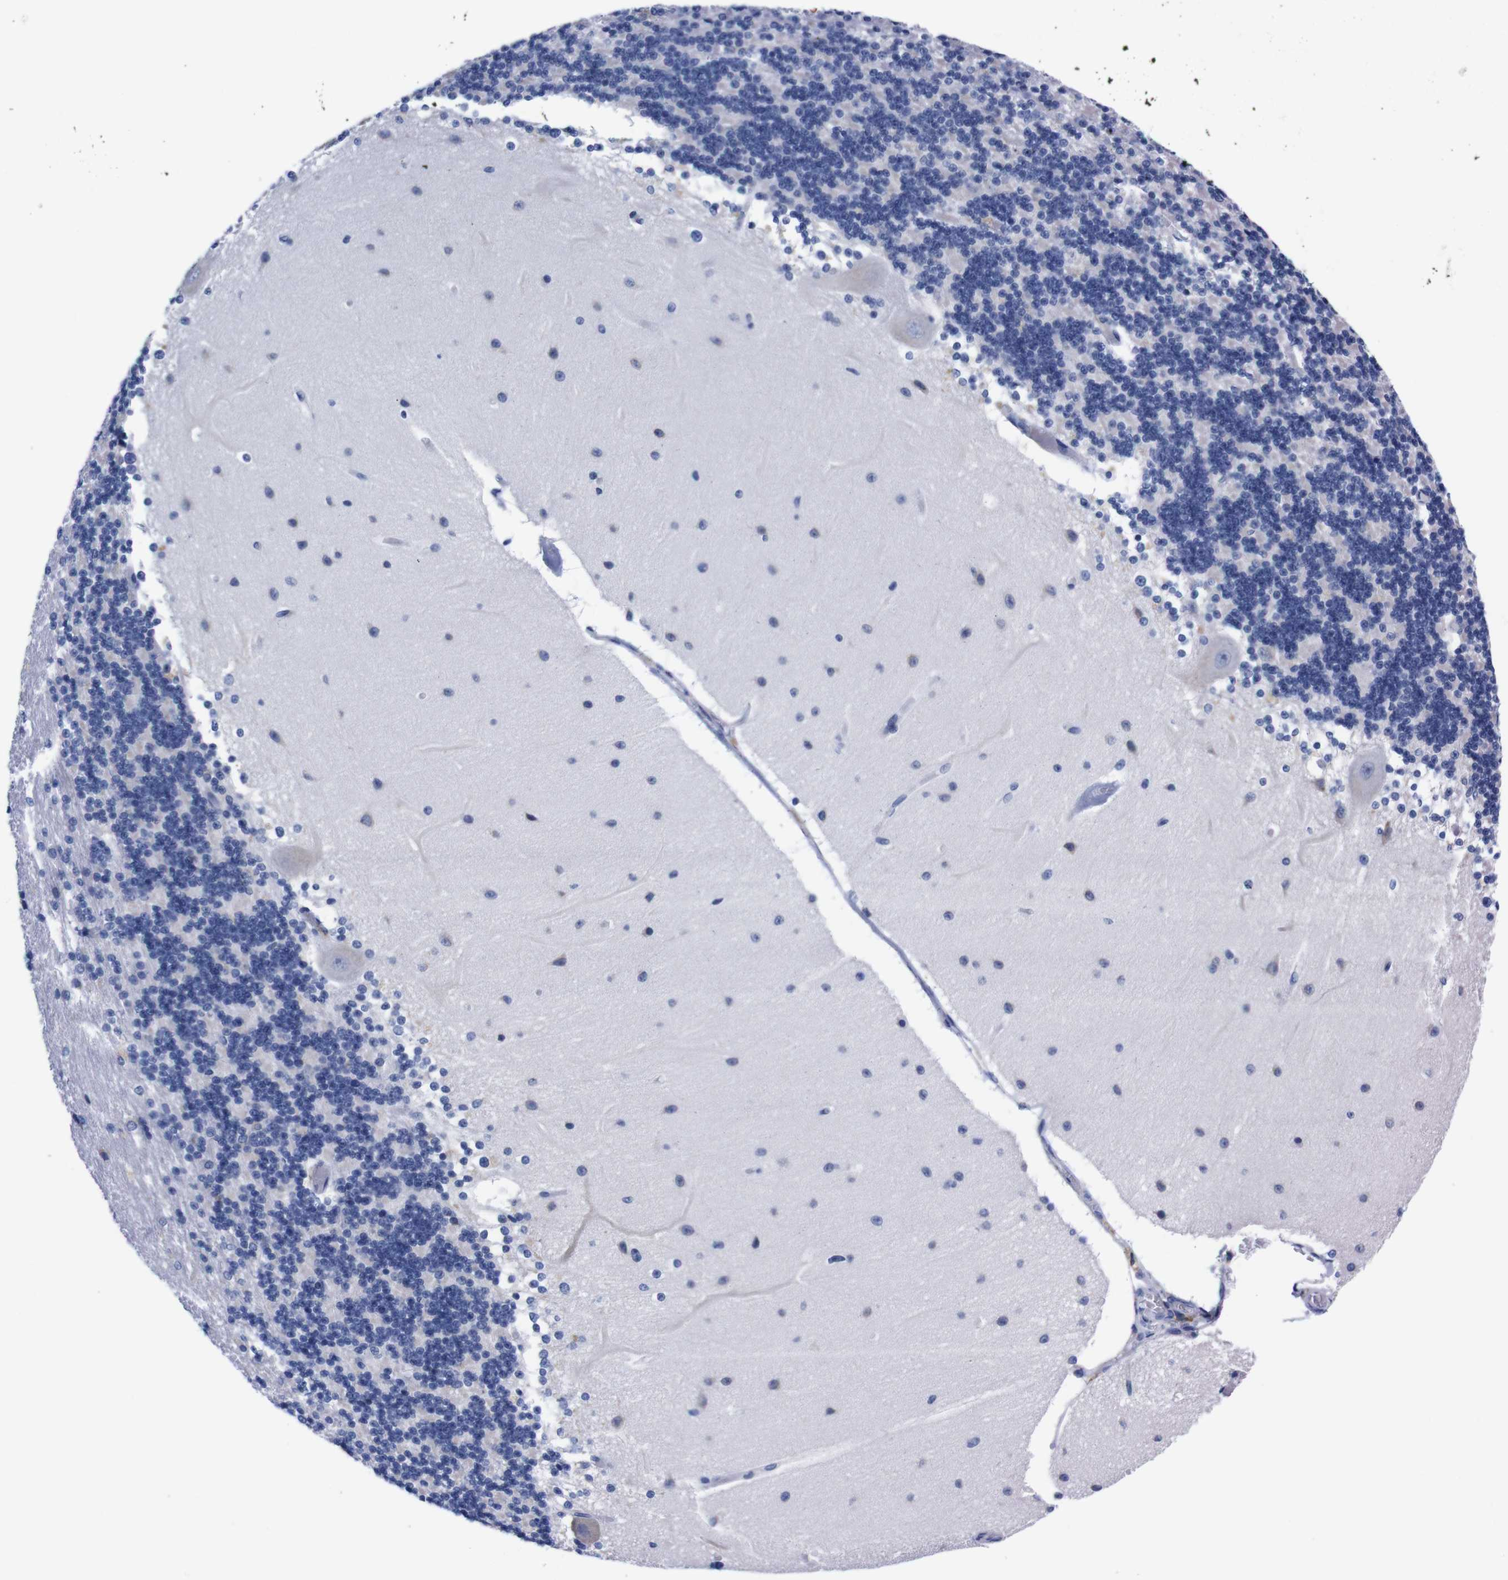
{"staining": {"intensity": "negative", "quantity": "none", "location": "none"}, "tissue": "cerebellum", "cell_type": "Cells in granular layer", "image_type": "normal", "snomed": [{"axis": "morphology", "description": "Normal tissue, NOS"}, {"axis": "topography", "description": "Cerebellum"}], "caption": "This is a image of IHC staining of unremarkable cerebellum, which shows no positivity in cells in granular layer.", "gene": "NEBL", "patient": {"sex": "female", "age": 54}}